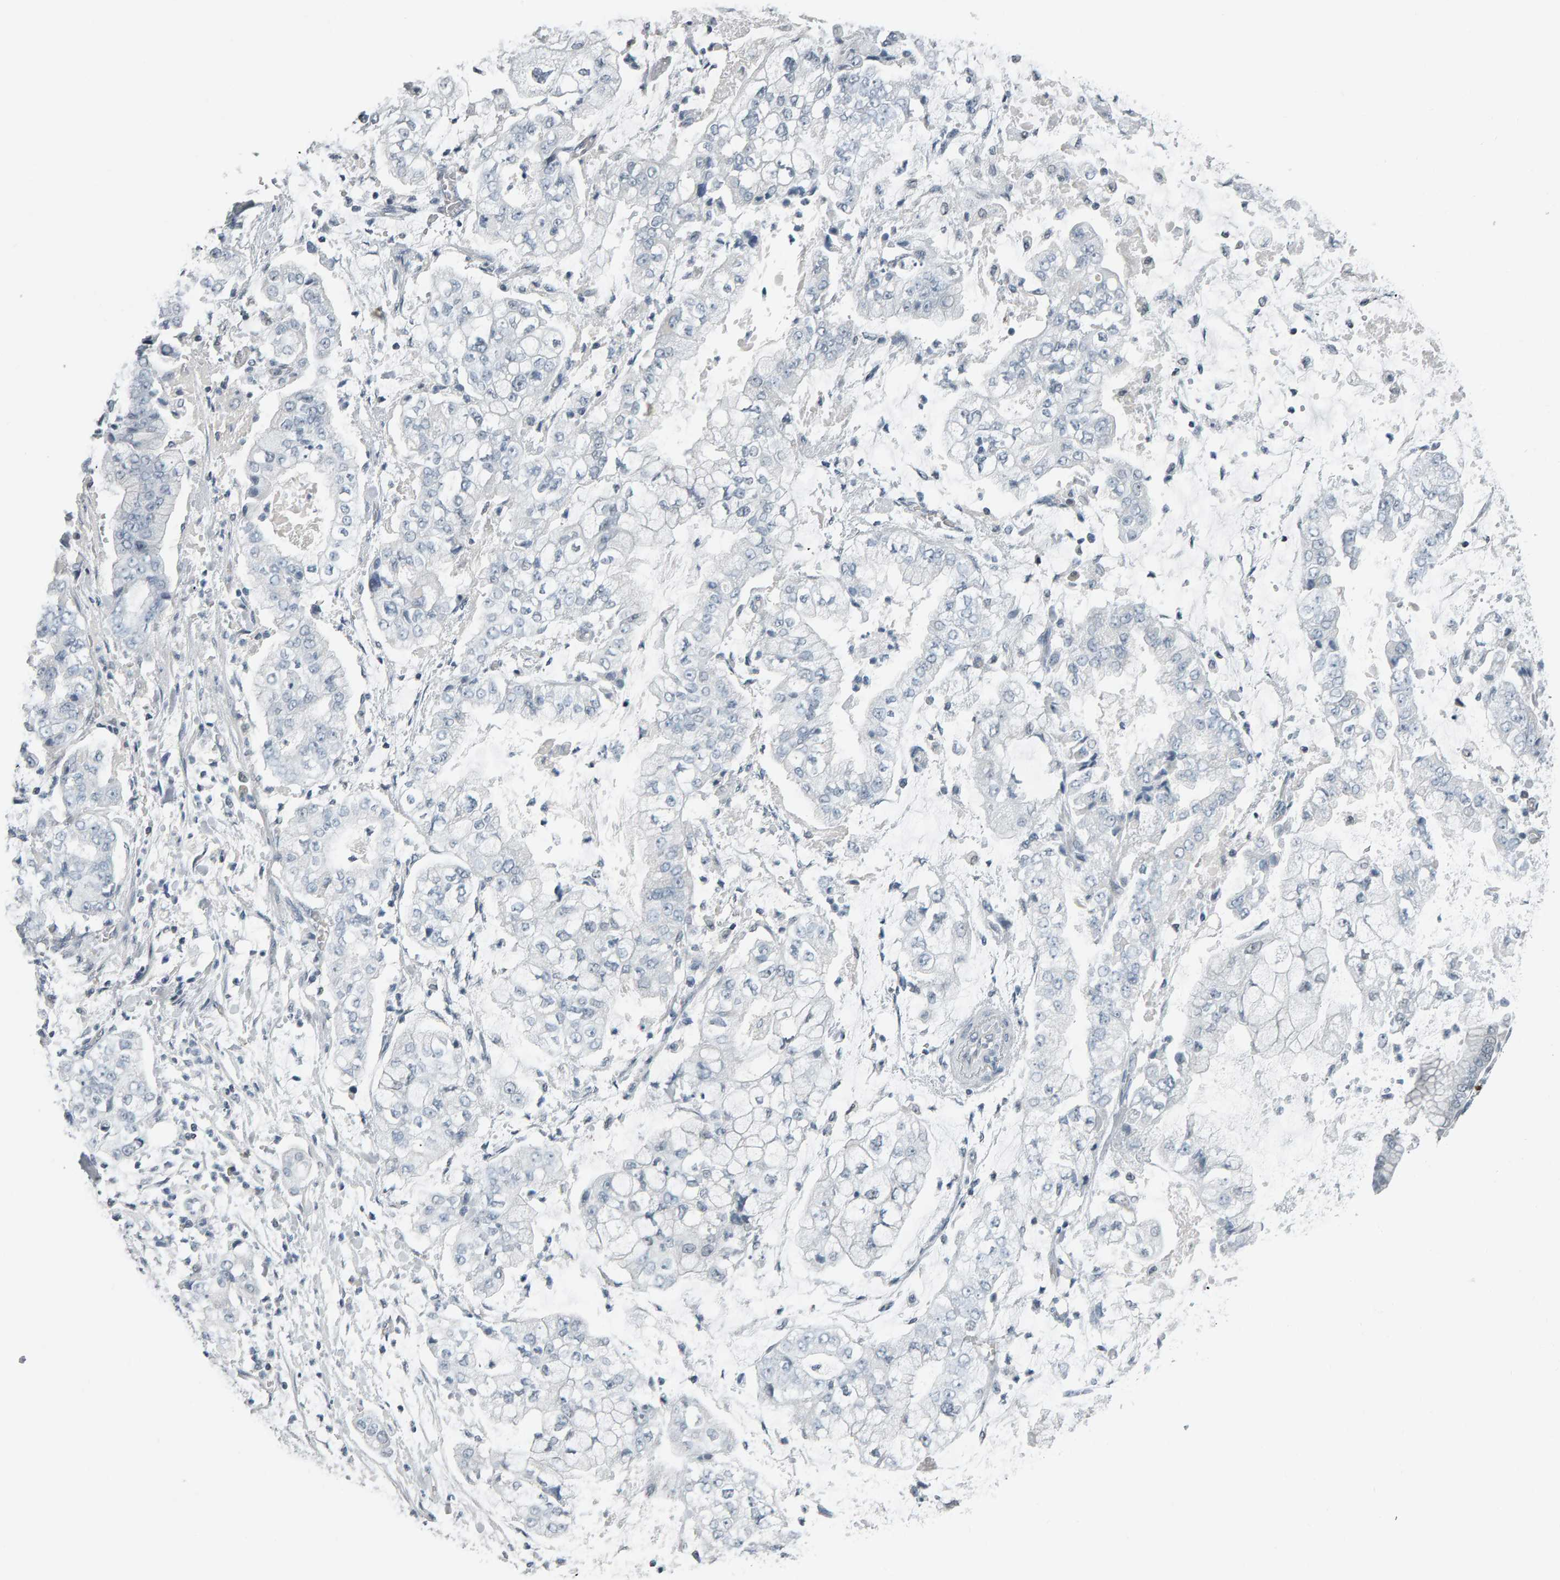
{"staining": {"intensity": "negative", "quantity": "none", "location": "none"}, "tissue": "stomach cancer", "cell_type": "Tumor cells", "image_type": "cancer", "snomed": [{"axis": "morphology", "description": "Adenocarcinoma, NOS"}, {"axis": "topography", "description": "Stomach"}], "caption": "There is no significant positivity in tumor cells of stomach cancer (adenocarcinoma).", "gene": "PYY", "patient": {"sex": "male", "age": 76}}